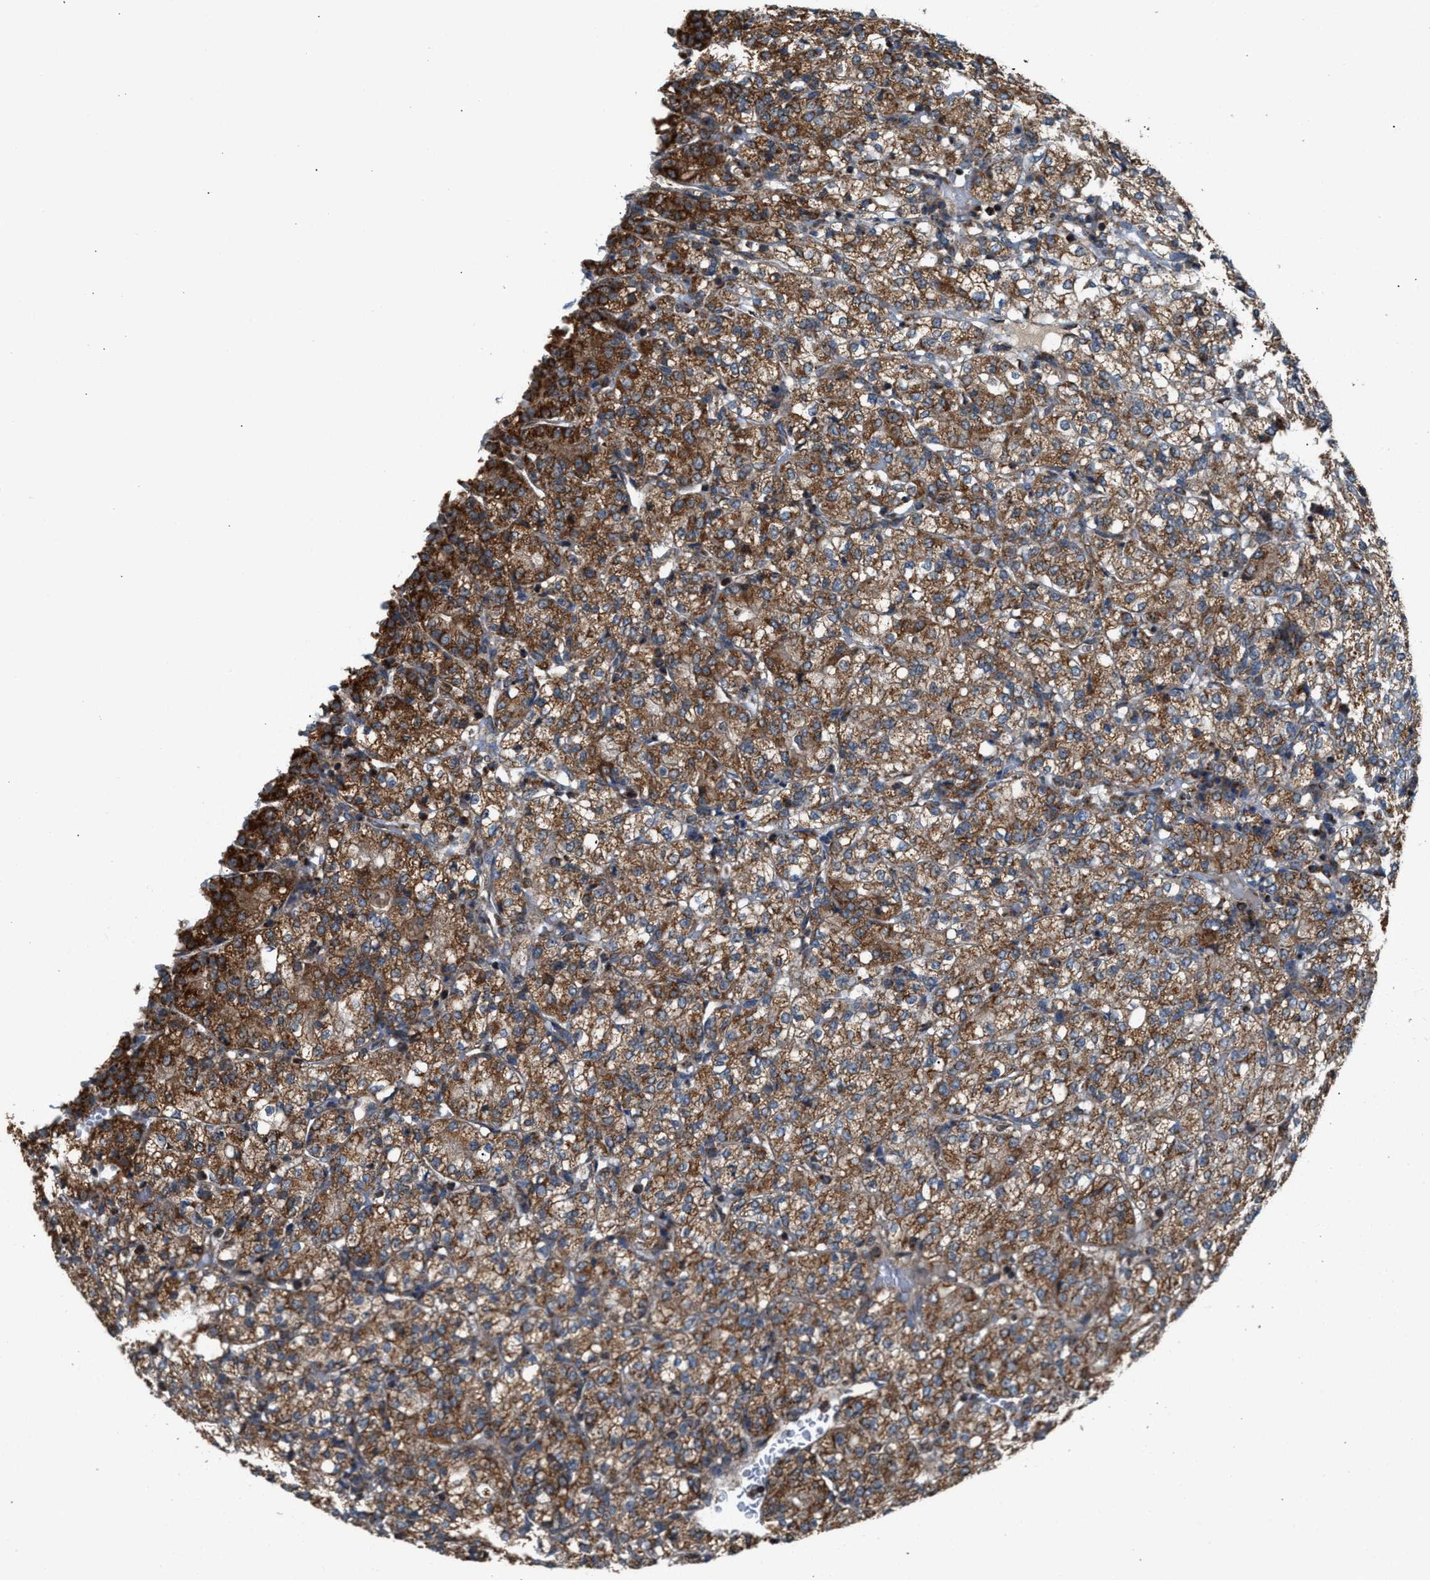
{"staining": {"intensity": "moderate", "quantity": ">75%", "location": "cytoplasmic/membranous"}, "tissue": "renal cancer", "cell_type": "Tumor cells", "image_type": "cancer", "snomed": [{"axis": "morphology", "description": "Adenocarcinoma, NOS"}, {"axis": "topography", "description": "Kidney"}], "caption": "DAB immunohistochemical staining of renal adenocarcinoma exhibits moderate cytoplasmic/membranous protein staining in about >75% of tumor cells. The staining was performed using DAB (3,3'-diaminobenzidine), with brown indicating positive protein expression. Nuclei are stained blue with hematoxylin.", "gene": "SGSM2", "patient": {"sex": "male", "age": 77}}